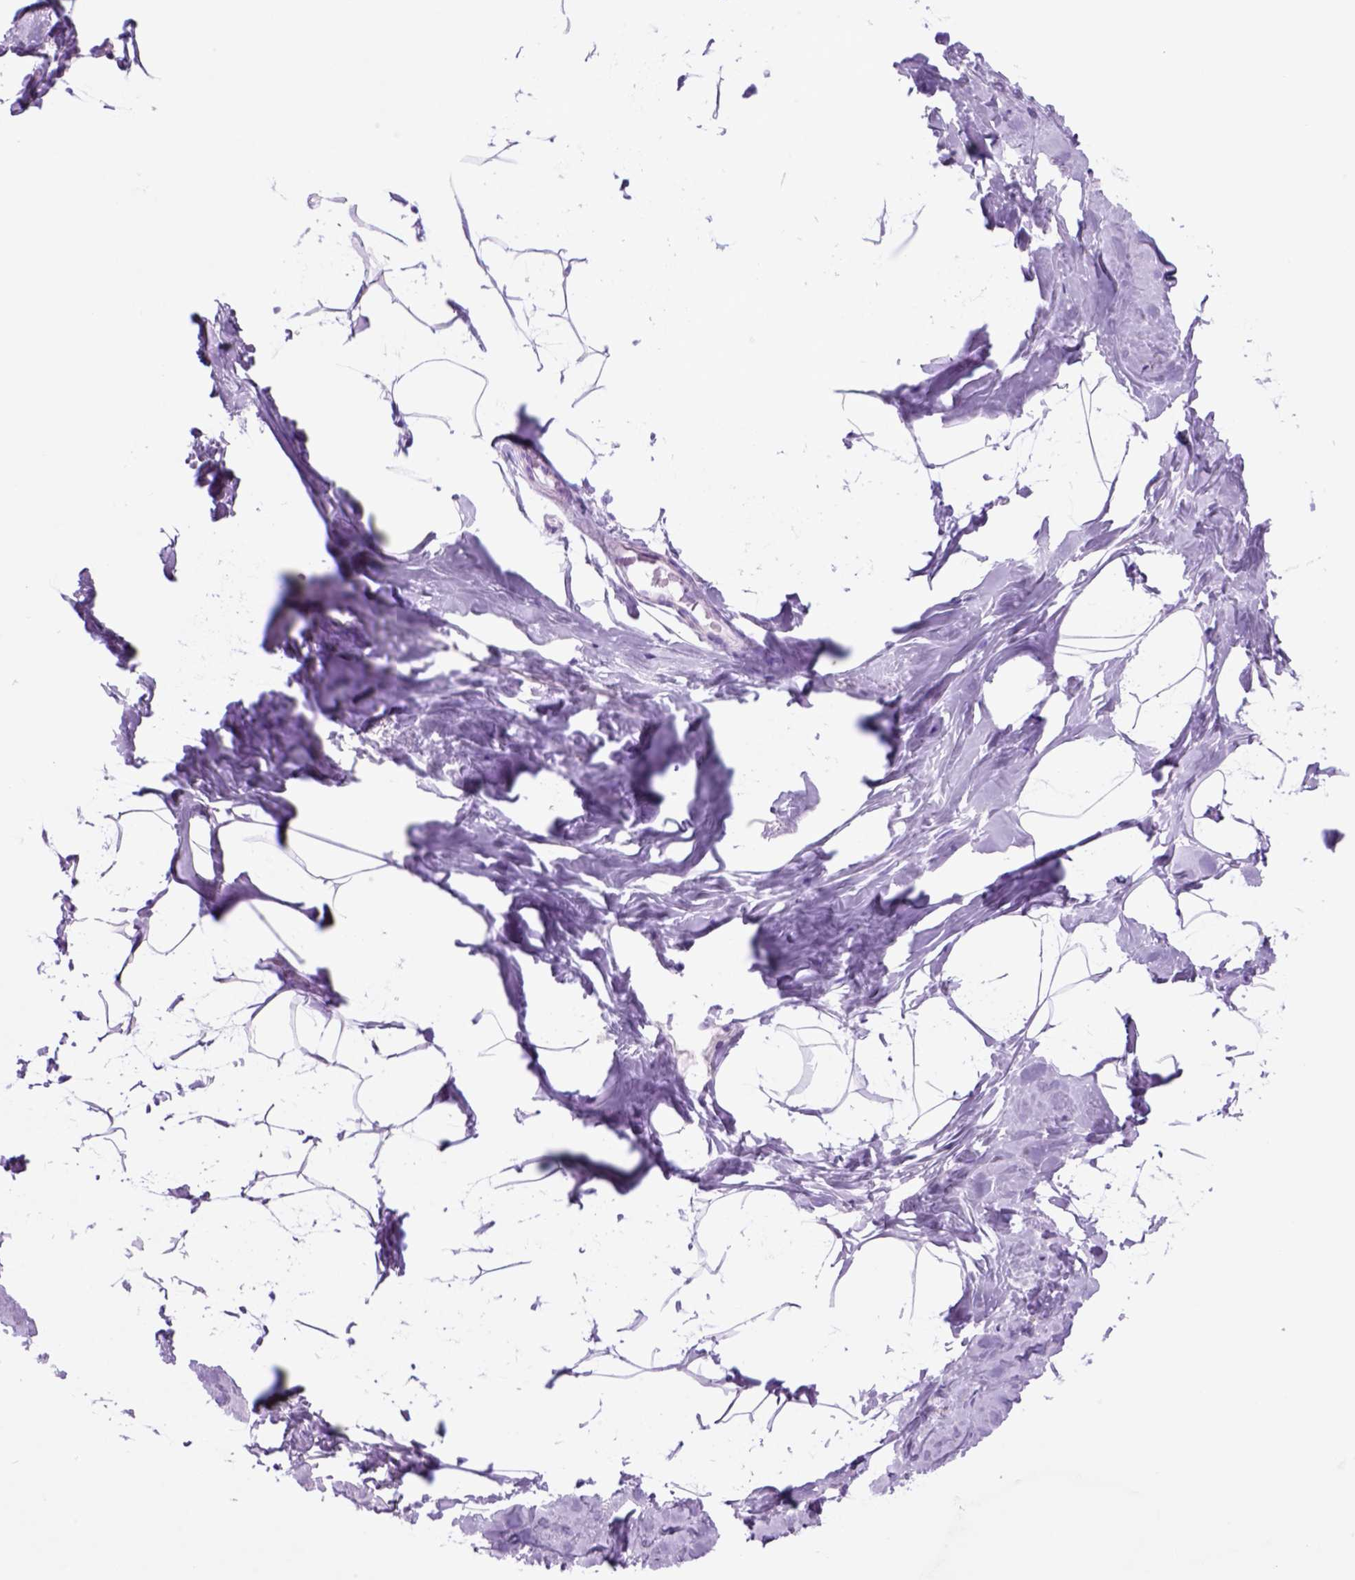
{"staining": {"intensity": "negative", "quantity": "none", "location": "none"}, "tissue": "breast", "cell_type": "Adipocytes", "image_type": "normal", "snomed": [{"axis": "morphology", "description": "Normal tissue, NOS"}, {"axis": "topography", "description": "Breast"}], "caption": "Breast was stained to show a protein in brown. There is no significant expression in adipocytes. (DAB immunohistochemistry visualized using brightfield microscopy, high magnification).", "gene": "HHIPL2", "patient": {"sex": "female", "age": 32}}